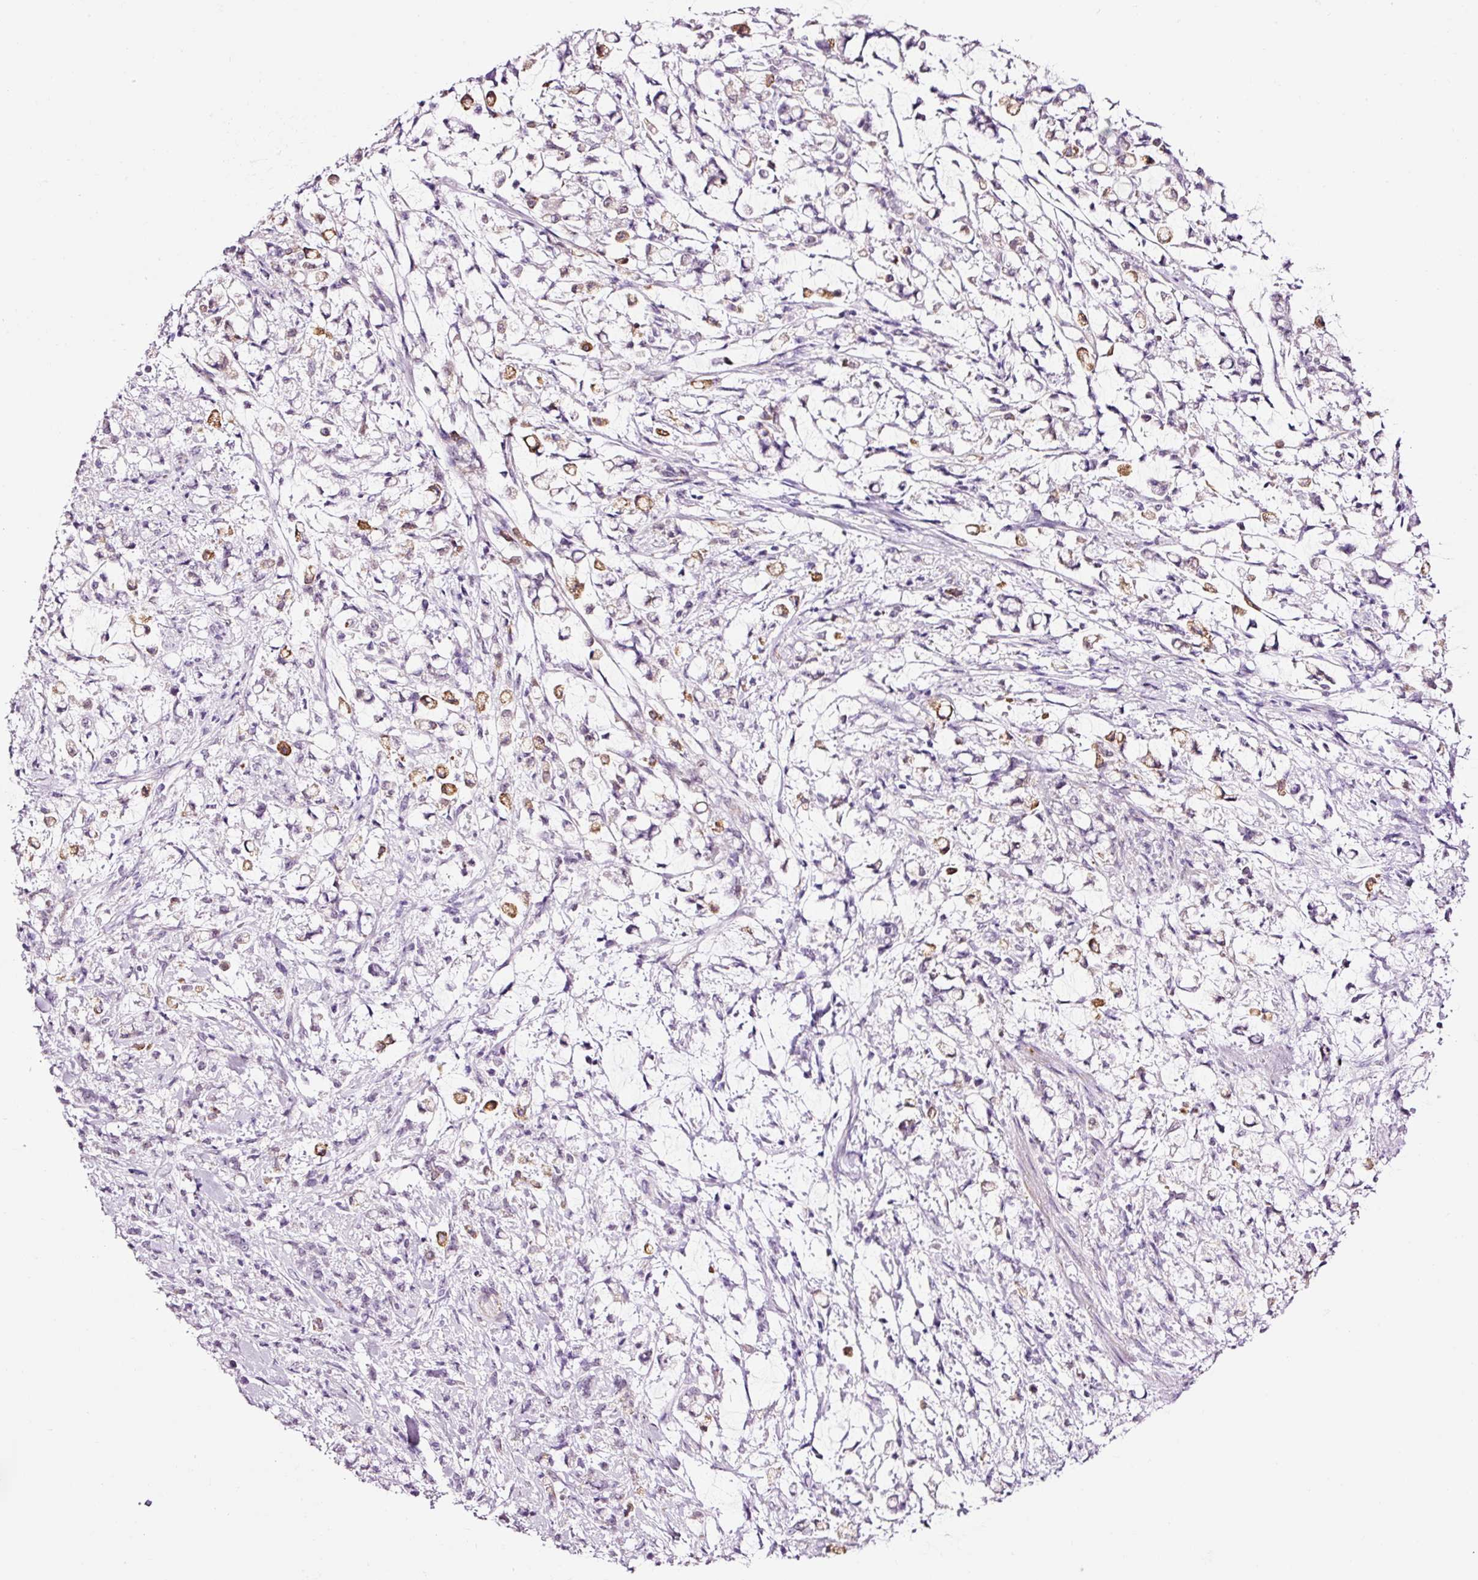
{"staining": {"intensity": "moderate", "quantity": "<25%", "location": "cytoplasmic/membranous"}, "tissue": "stomach cancer", "cell_type": "Tumor cells", "image_type": "cancer", "snomed": [{"axis": "morphology", "description": "Adenocarcinoma, NOS"}, {"axis": "topography", "description": "Stomach"}], "caption": "A brown stain highlights moderate cytoplasmic/membranous positivity of a protein in human stomach cancer (adenocarcinoma) tumor cells. (IHC, brightfield microscopy, high magnification).", "gene": "RTF2", "patient": {"sex": "female", "age": 60}}